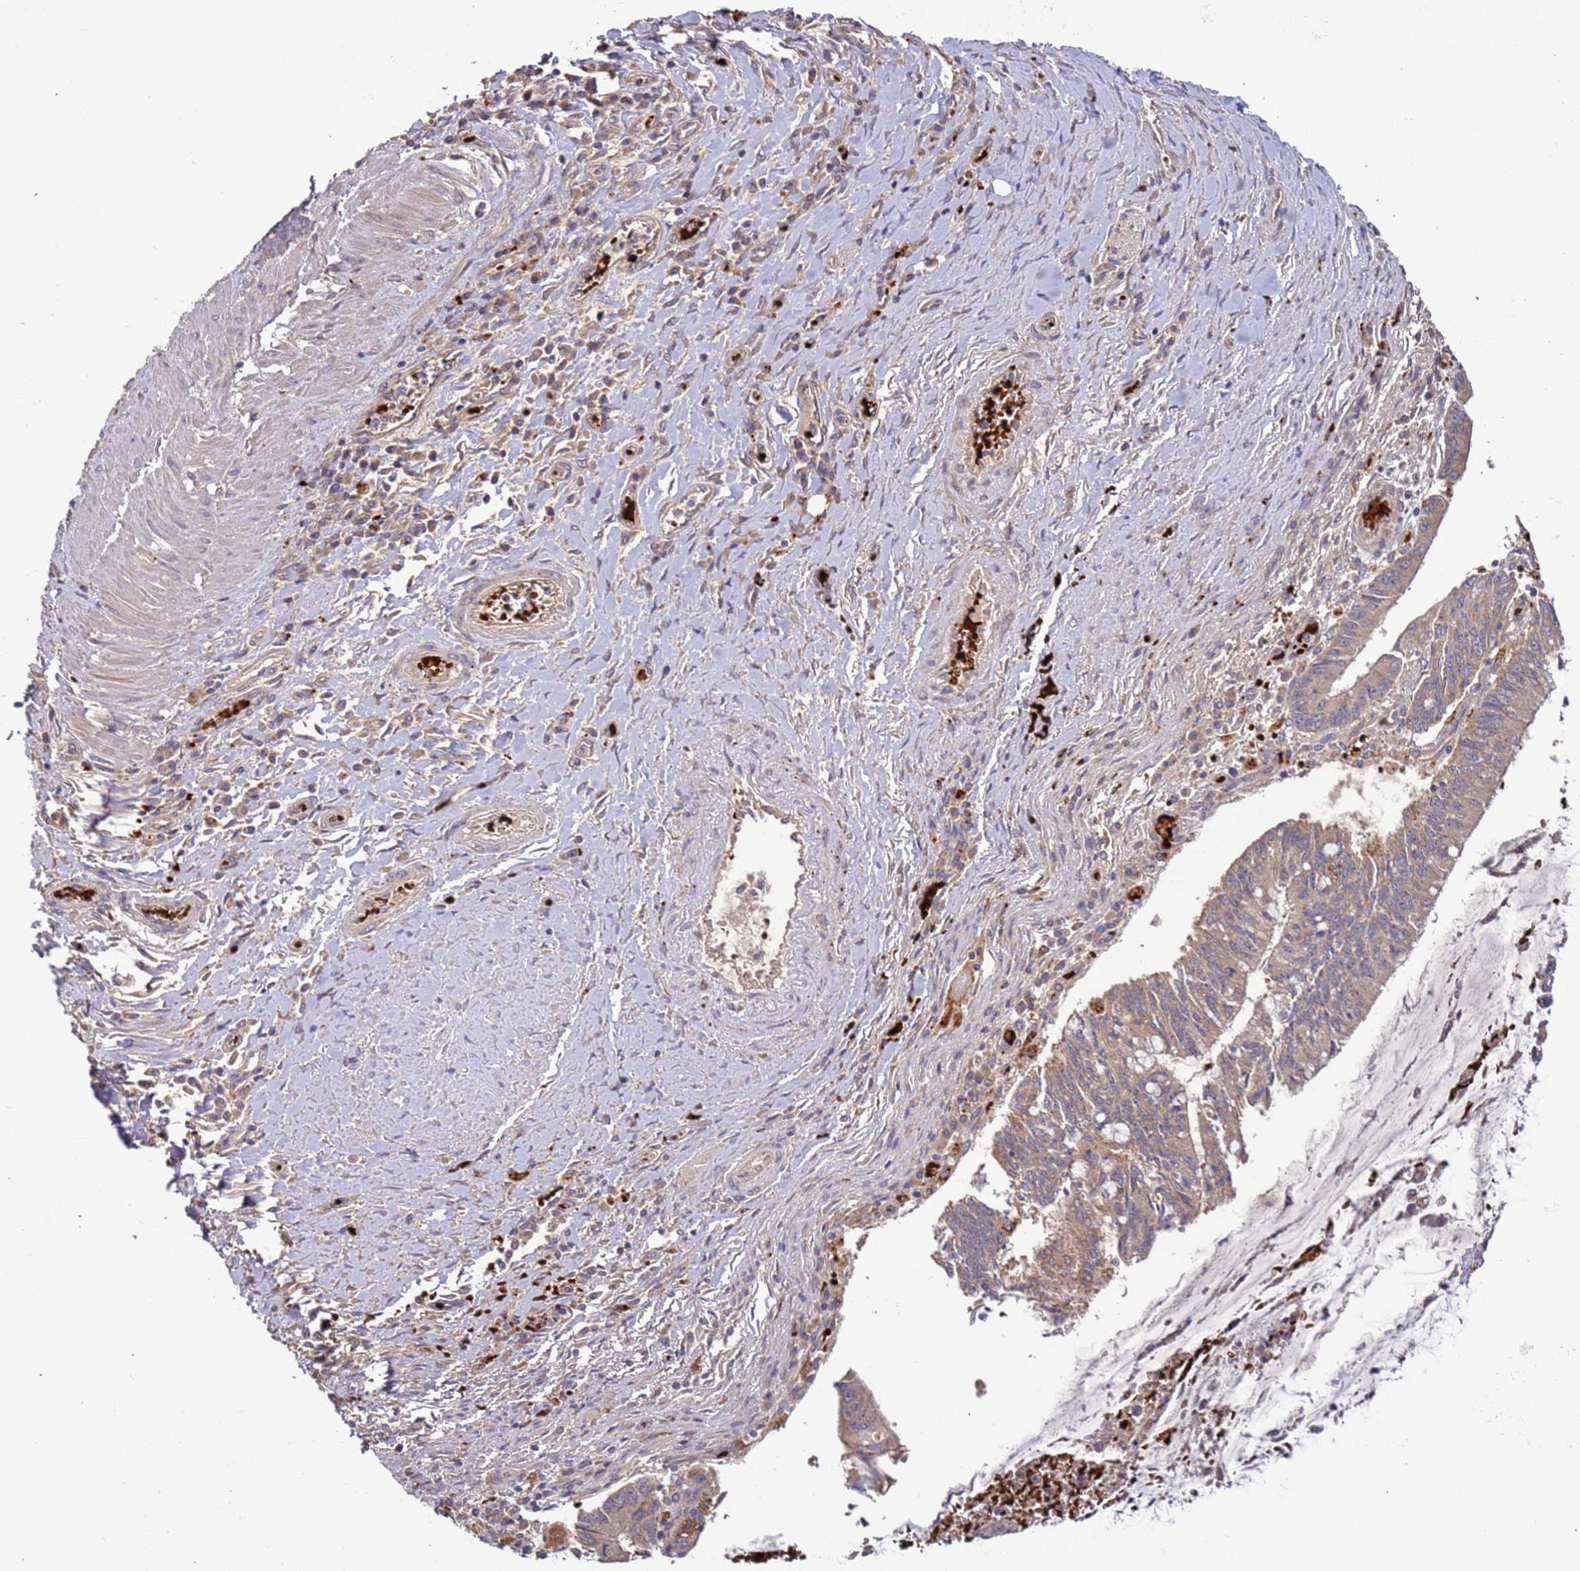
{"staining": {"intensity": "weak", "quantity": ">75%", "location": "cytoplasmic/membranous"}, "tissue": "pancreatic cancer", "cell_type": "Tumor cells", "image_type": "cancer", "snomed": [{"axis": "morphology", "description": "Adenocarcinoma, NOS"}, {"axis": "topography", "description": "Pancreas"}], "caption": "Immunohistochemistry (IHC) micrograph of adenocarcinoma (pancreatic) stained for a protein (brown), which displays low levels of weak cytoplasmic/membranous positivity in approximately >75% of tumor cells.", "gene": "VPS36", "patient": {"sex": "female", "age": 50}}